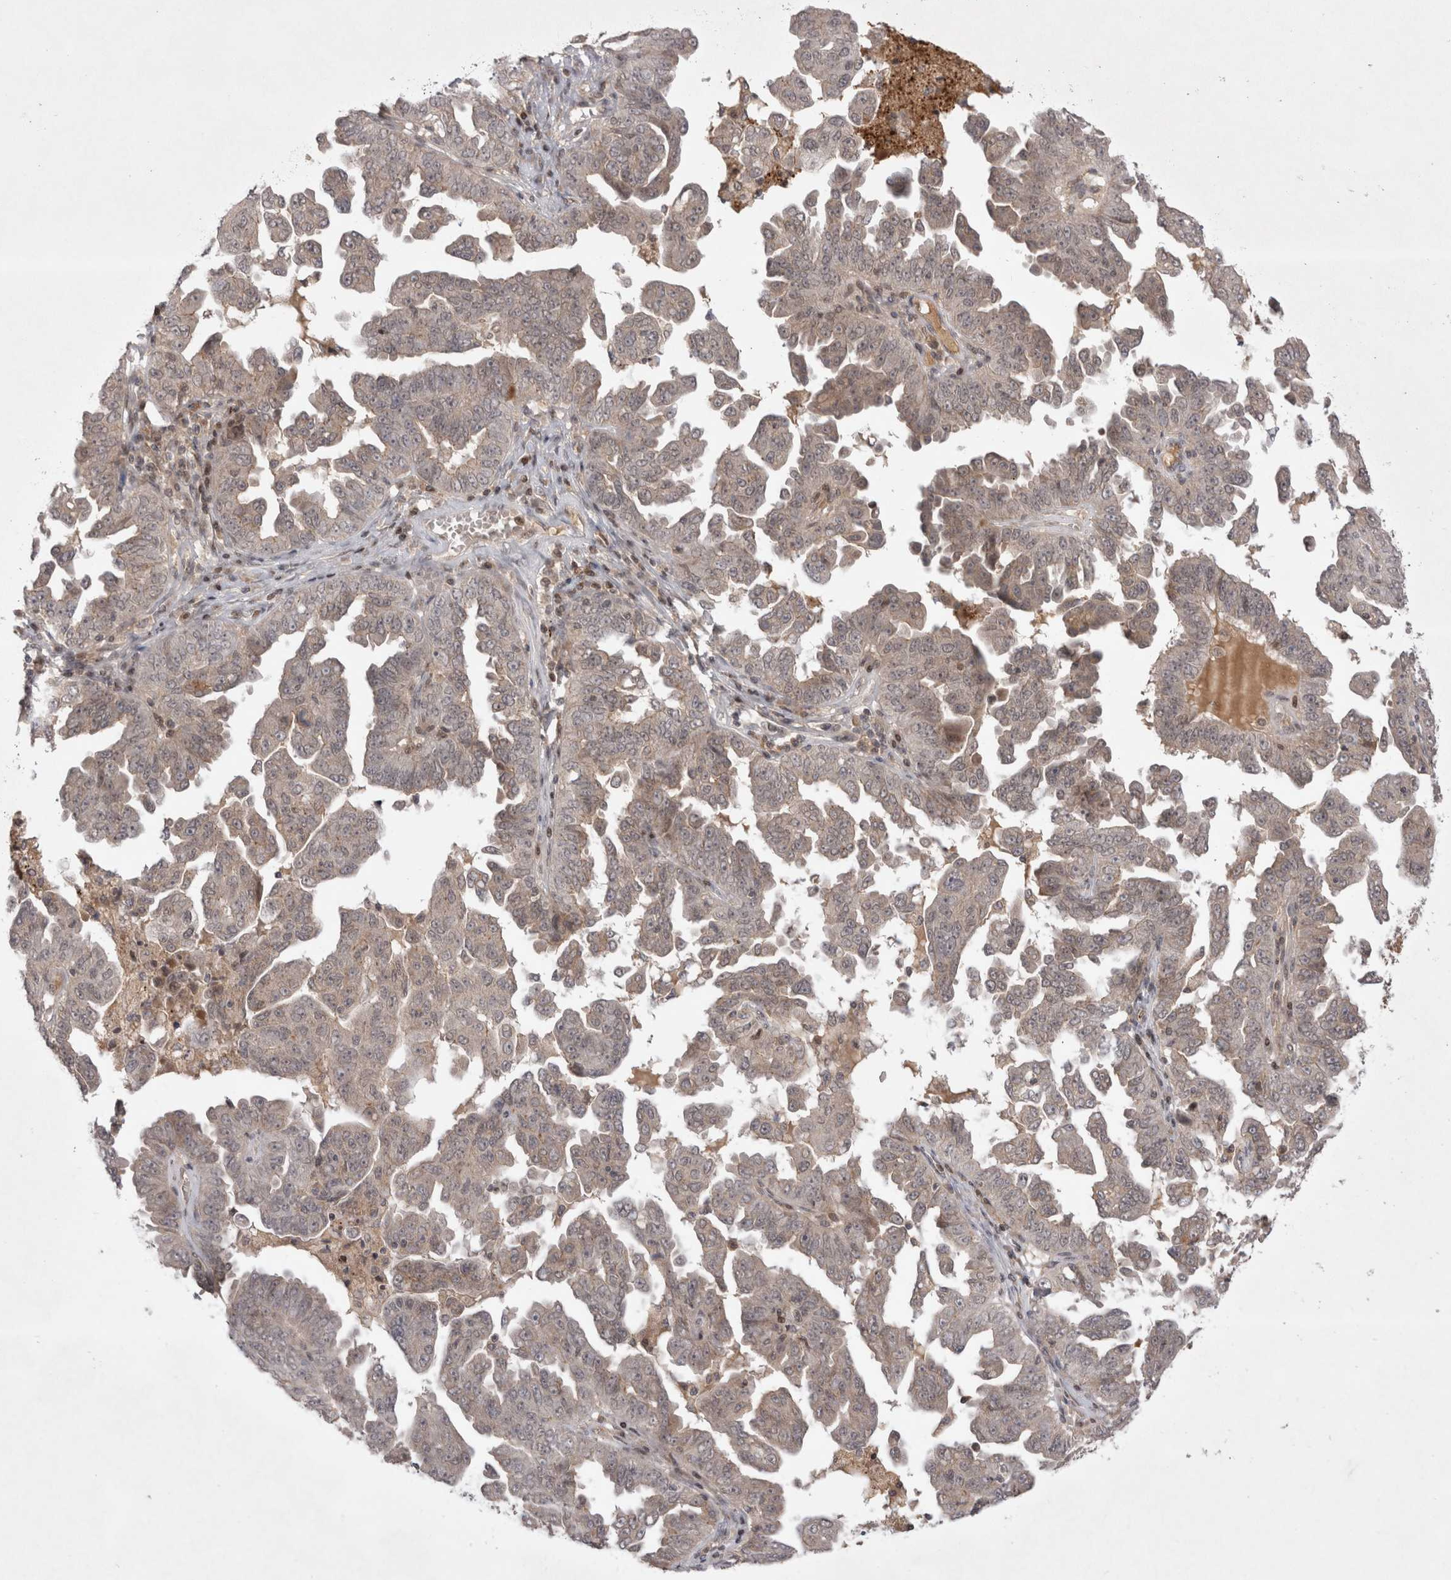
{"staining": {"intensity": "weak", "quantity": "<25%", "location": "cytoplasmic/membranous"}, "tissue": "ovarian cancer", "cell_type": "Tumor cells", "image_type": "cancer", "snomed": [{"axis": "morphology", "description": "Carcinoma, endometroid"}, {"axis": "topography", "description": "Ovary"}], "caption": "Tumor cells show no significant expression in ovarian cancer. The staining is performed using DAB (3,3'-diaminobenzidine) brown chromogen with nuclei counter-stained in using hematoxylin.", "gene": "PLEKHM1", "patient": {"sex": "female", "age": 62}}